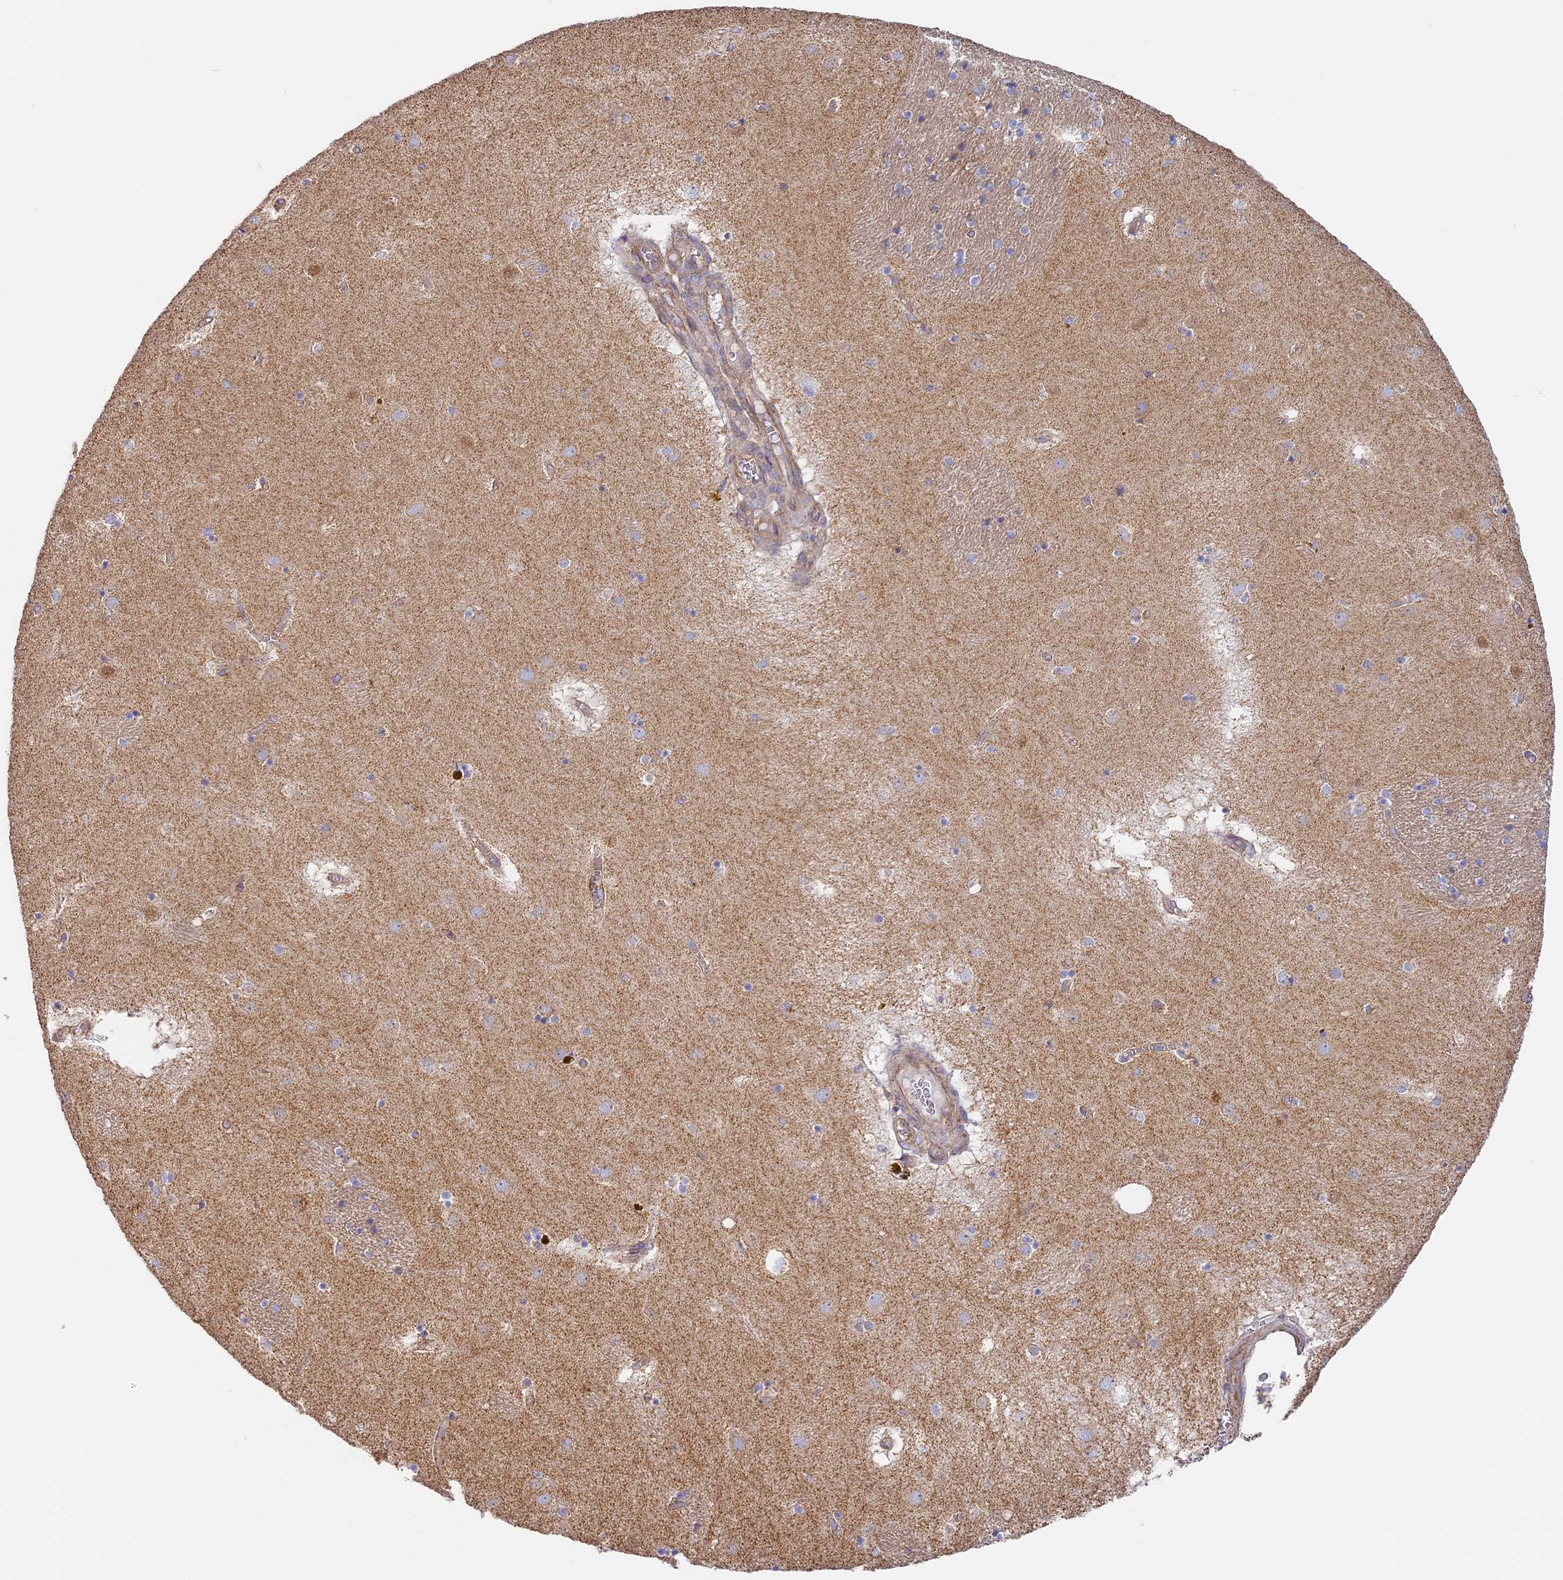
{"staining": {"intensity": "negative", "quantity": "none", "location": "none"}, "tissue": "caudate", "cell_type": "Glial cells", "image_type": "normal", "snomed": [{"axis": "morphology", "description": "Normal tissue, NOS"}, {"axis": "topography", "description": "Lateral ventricle wall"}], "caption": "Caudate stained for a protein using IHC demonstrates no positivity glial cells.", "gene": "DDA1", "patient": {"sex": "male", "age": 70}}